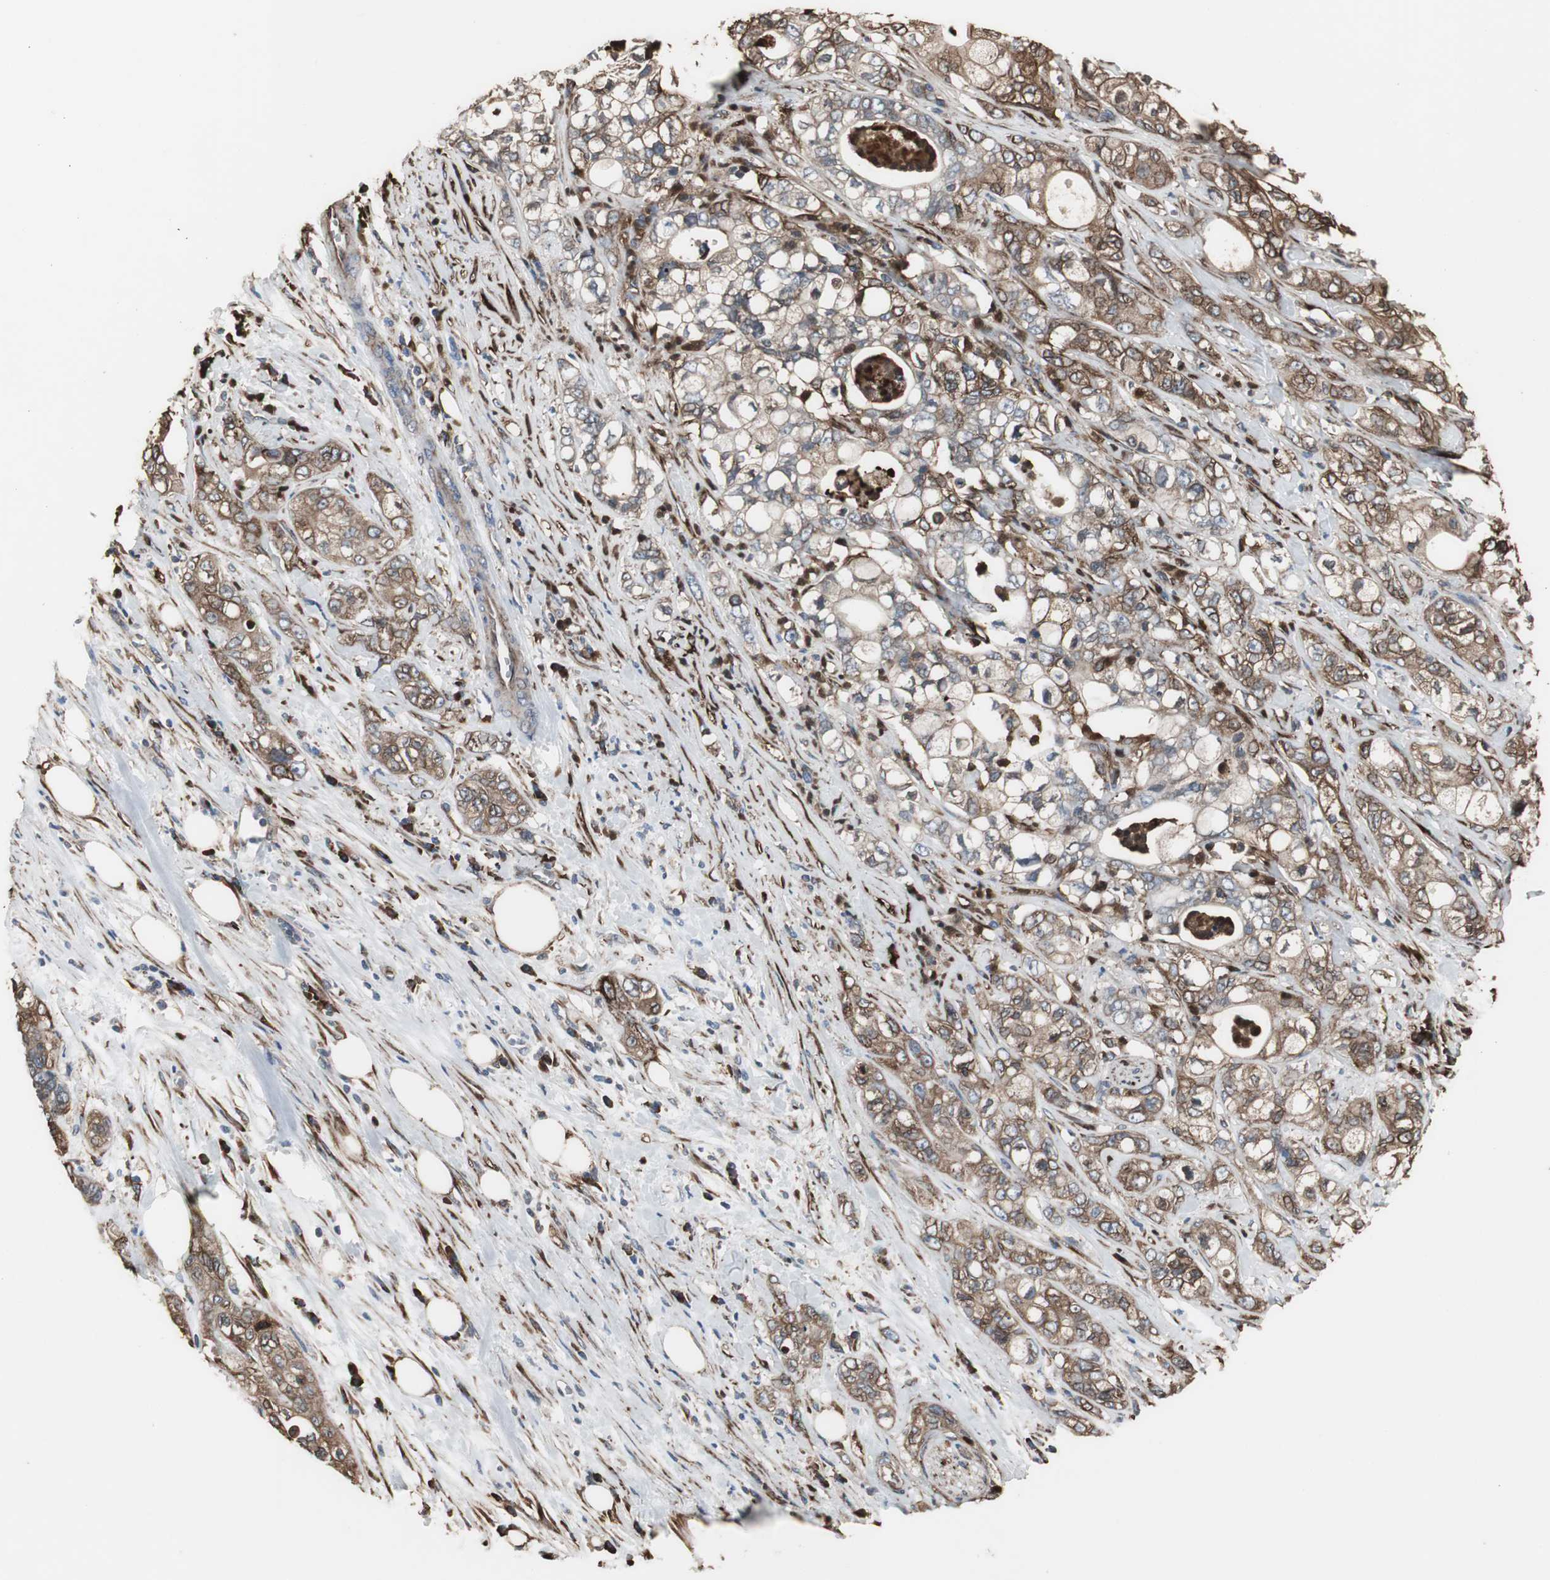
{"staining": {"intensity": "moderate", "quantity": ">75%", "location": "cytoplasmic/membranous"}, "tissue": "pancreatic cancer", "cell_type": "Tumor cells", "image_type": "cancer", "snomed": [{"axis": "morphology", "description": "Adenocarcinoma, NOS"}, {"axis": "topography", "description": "Pancreas"}], "caption": "IHC (DAB) staining of human adenocarcinoma (pancreatic) displays moderate cytoplasmic/membranous protein positivity in about >75% of tumor cells.", "gene": "CALU", "patient": {"sex": "male", "age": 70}}